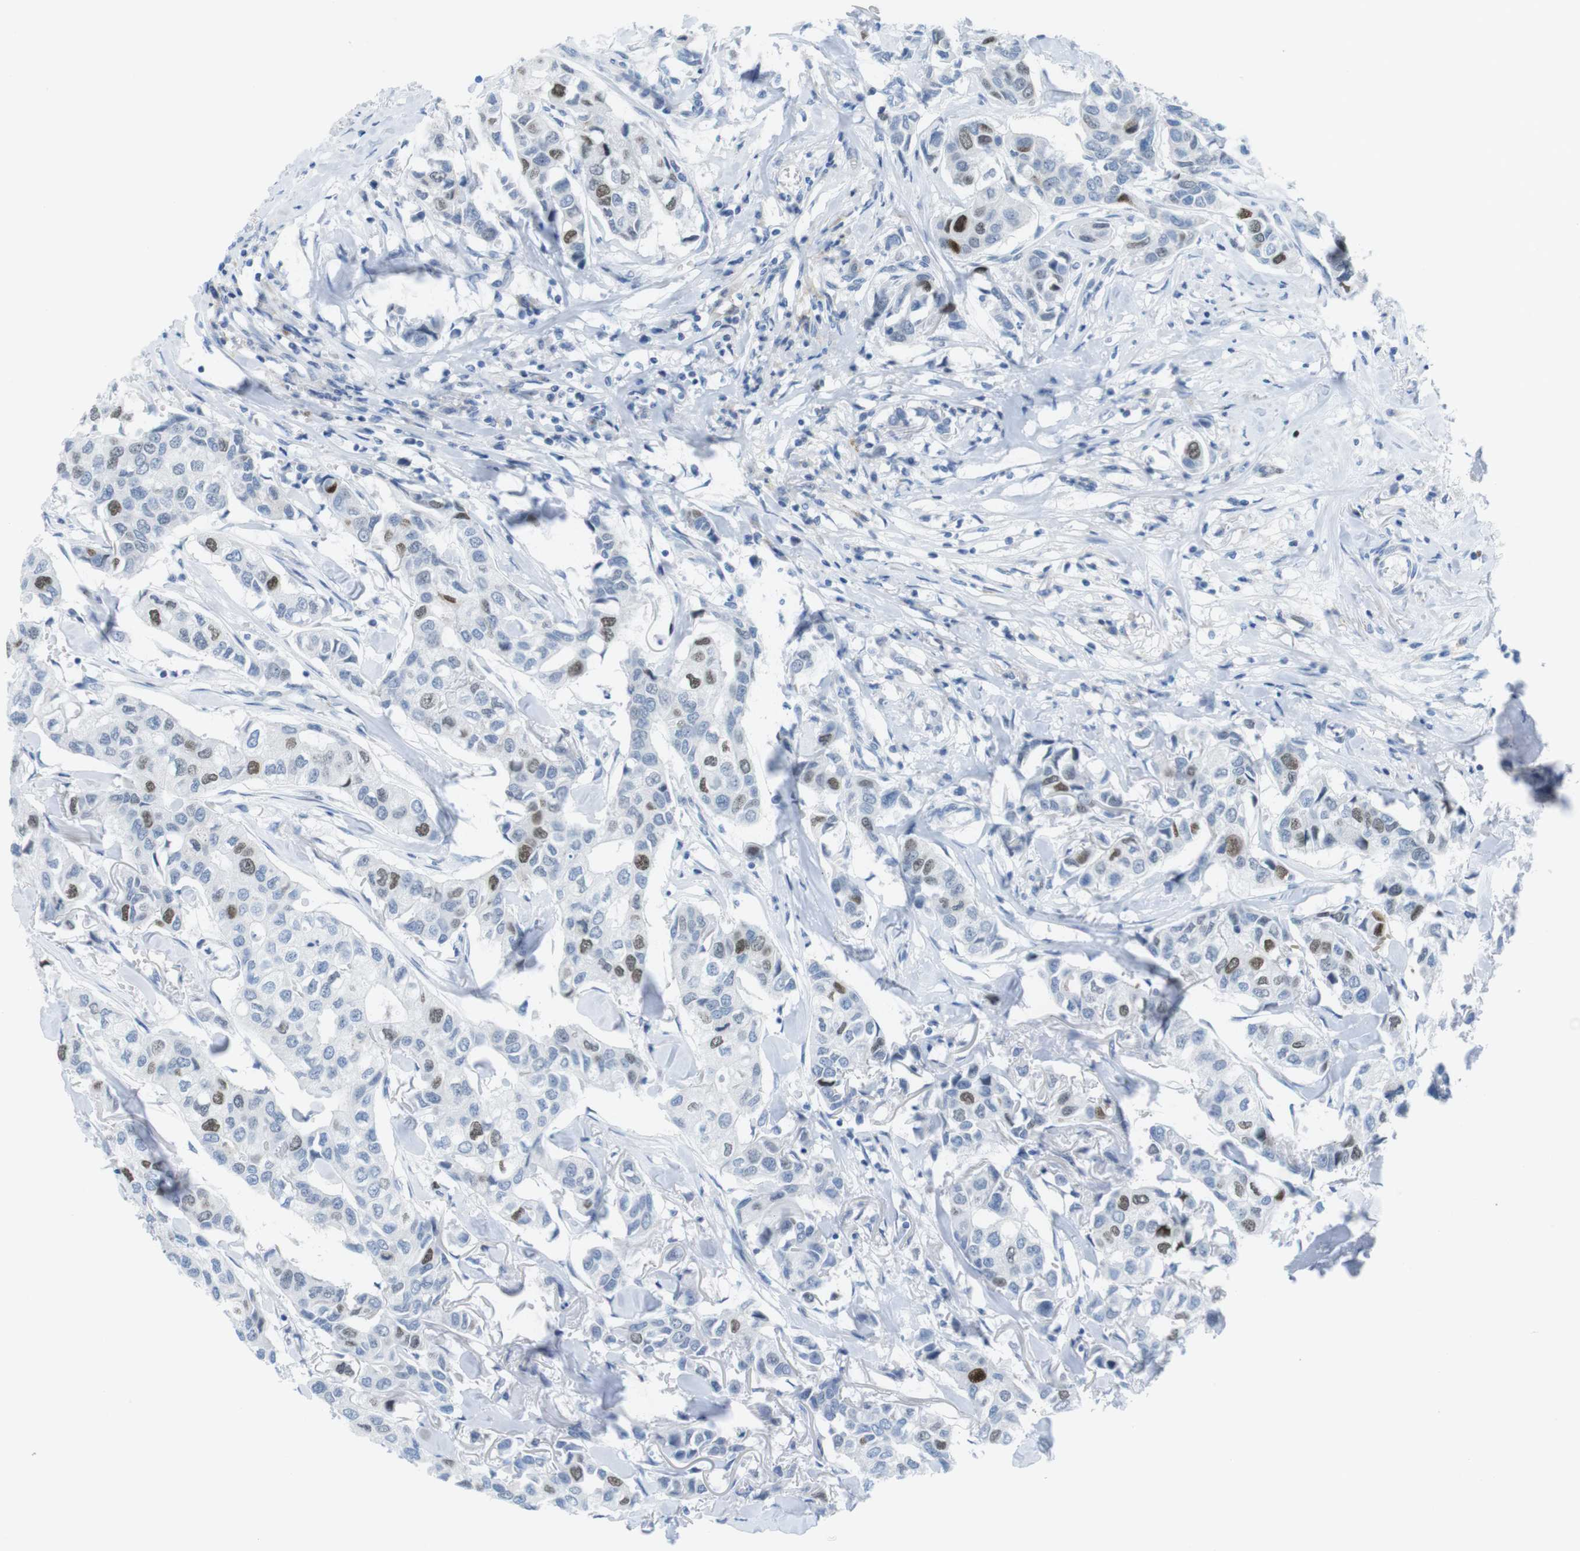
{"staining": {"intensity": "strong", "quantity": "<25%", "location": "nuclear"}, "tissue": "breast cancer", "cell_type": "Tumor cells", "image_type": "cancer", "snomed": [{"axis": "morphology", "description": "Duct carcinoma"}, {"axis": "topography", "description": "Breast"}], "caption": "DAB (3,3'-diaminobenzidine) immunohistochemical staining of breast cancer (invasive ductal carcinoma) demonstrates strong nuclear protein staining in approximately <25% of tumor cells.", "gene": "CHAF1A", "patient": {"sex": "female", "age": 80}}